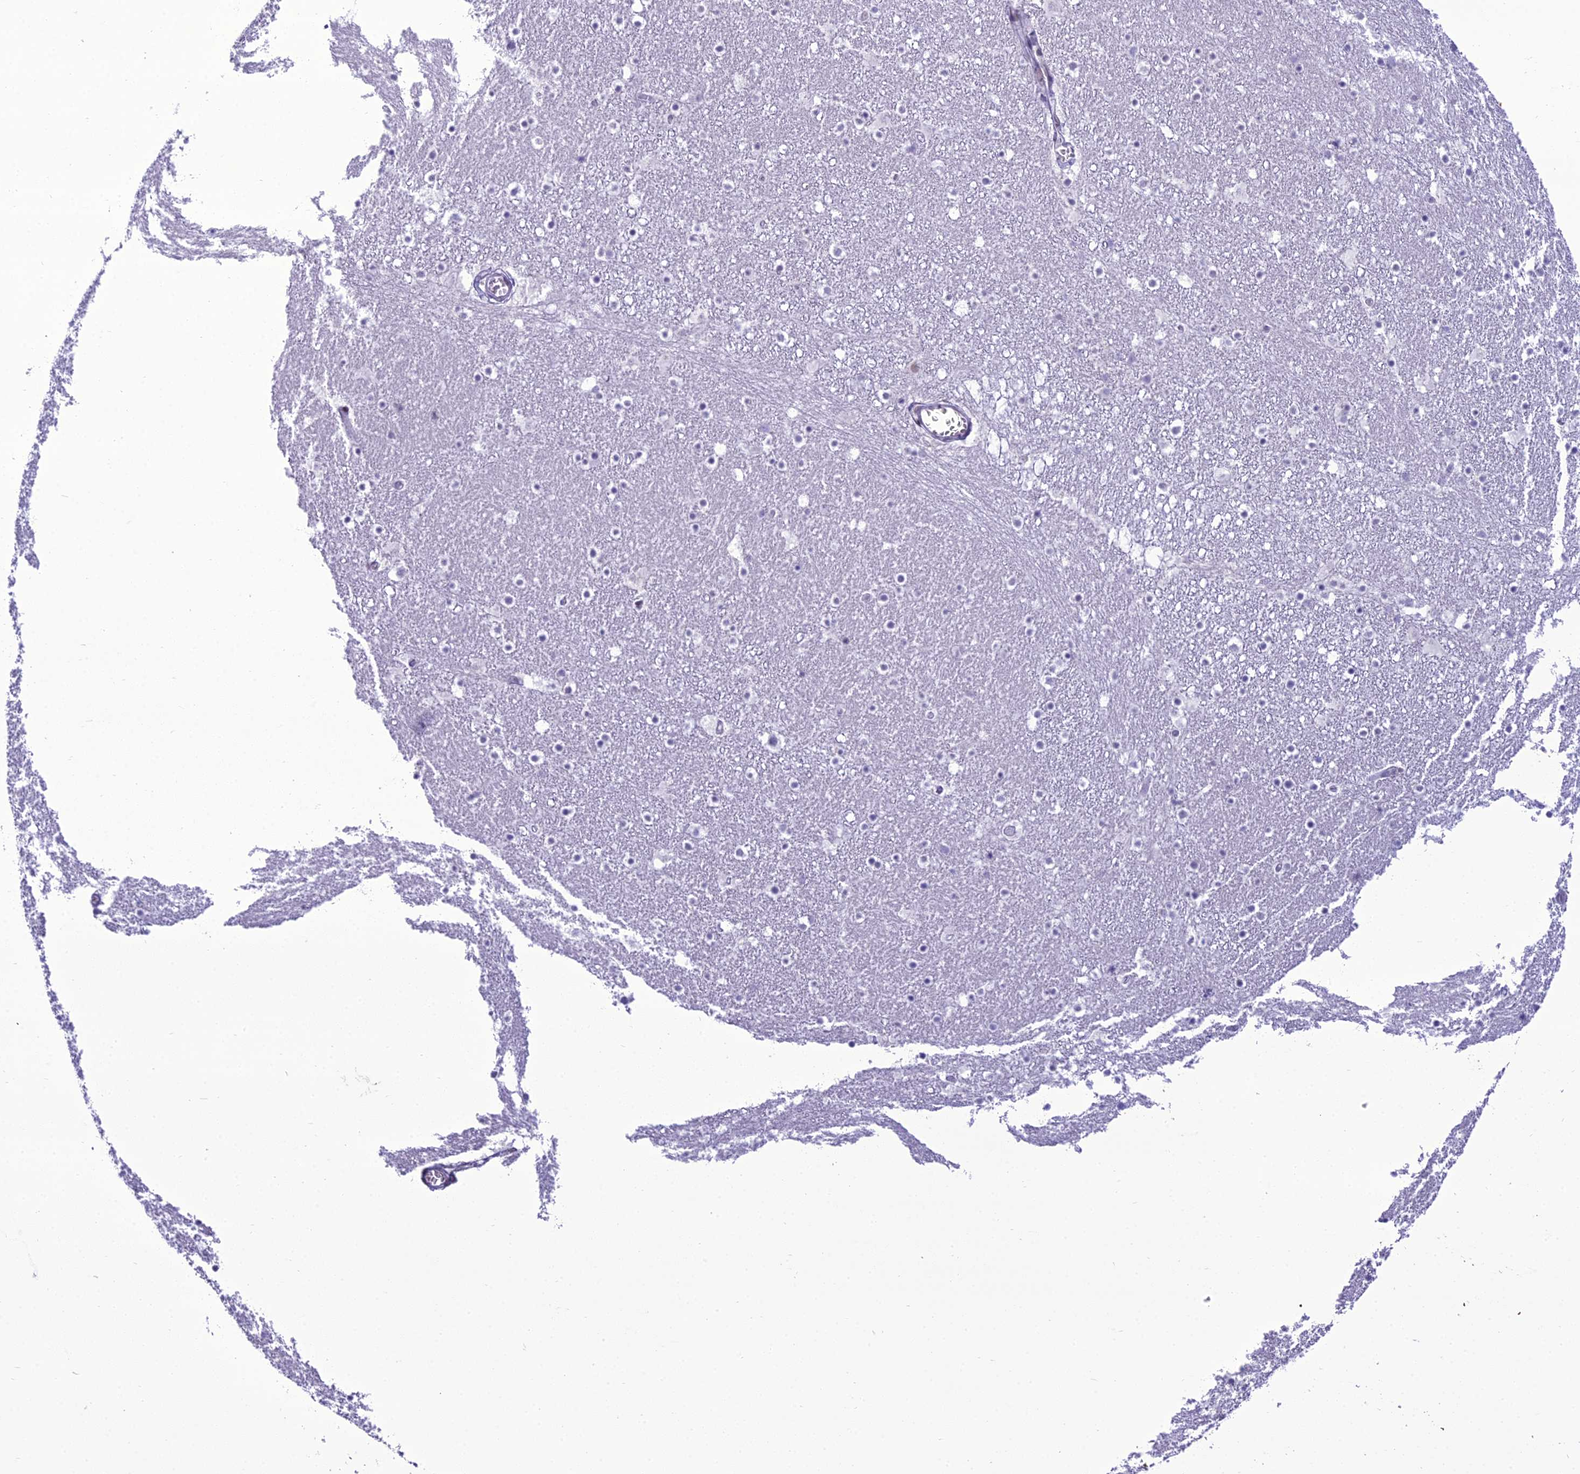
{"staining": {"intensity": "negative", "quantity": "none", "location": "none"}, "tissue": "caudate", "cell_type": "Glial cells", "image_type": "normal", "snomed": [{"axis": "morphology", "description": "Normal tissue, NOS"}, {"axis": "topography", "description": "Lateral ventricle wall"}], "caption": "Glial cells are negative for protein expression in benign human caudate. (DAB immunohistochemistry (IHC), high magnification).", "gene": "B9D2", "patient": {"sex": "male", "age": 45}}